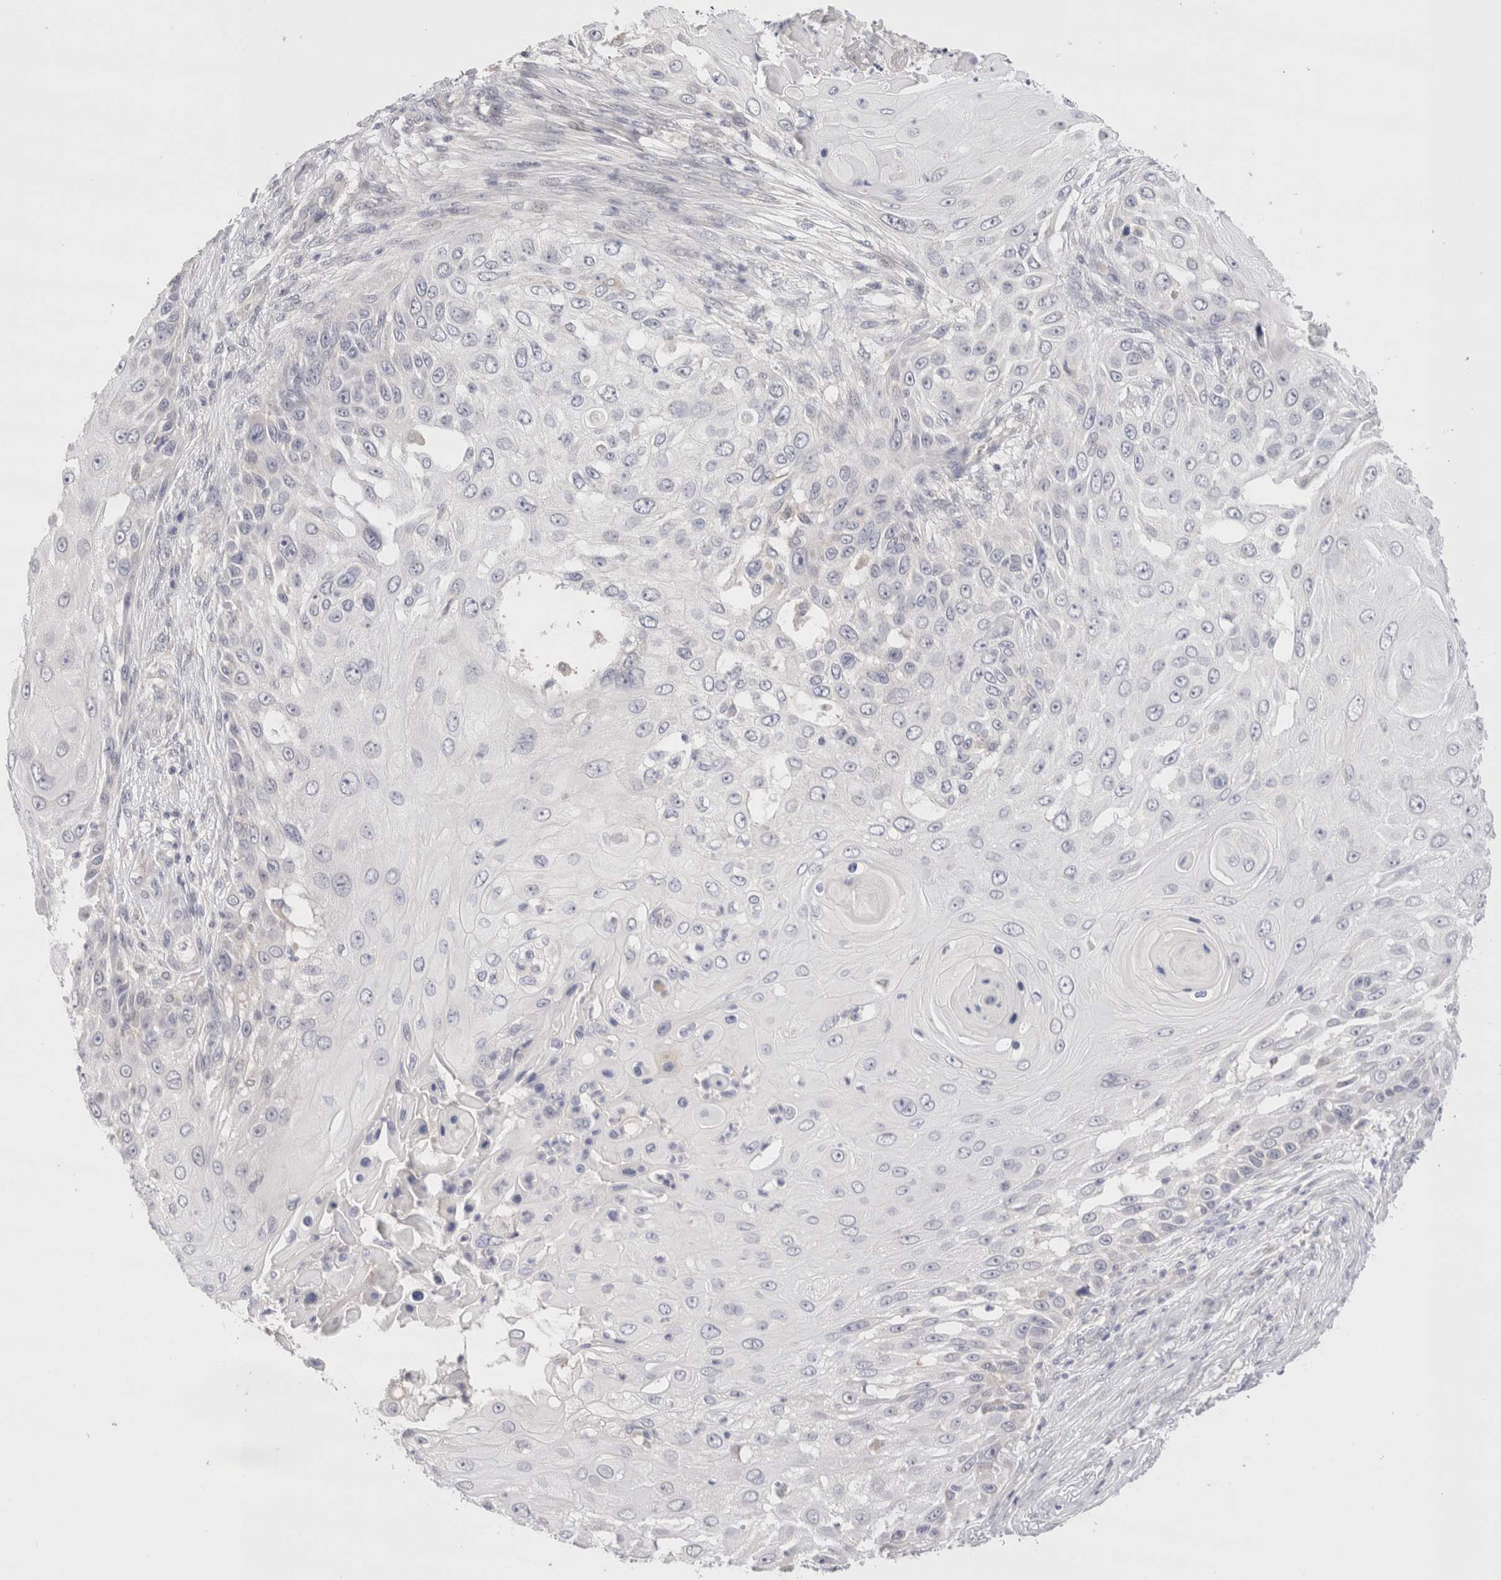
{"staining": {"intensity": "negative", "quantity": "none", "location": "none"}, "tissue": "skin cancer", "cell_type": "Tumor cells", "image_type": "cancer", "snomed": [{"axis": "morphology", "description": "Squamous cell carcinoma, NOS"}, {"axis": "topography", "description": "Skin"}], "caption": "Tumor cells are negative for protein expression in human skin squamous cell carcinoma.", "gene": "SPATA20", "patient": {"sex": "female", "age": 44}}